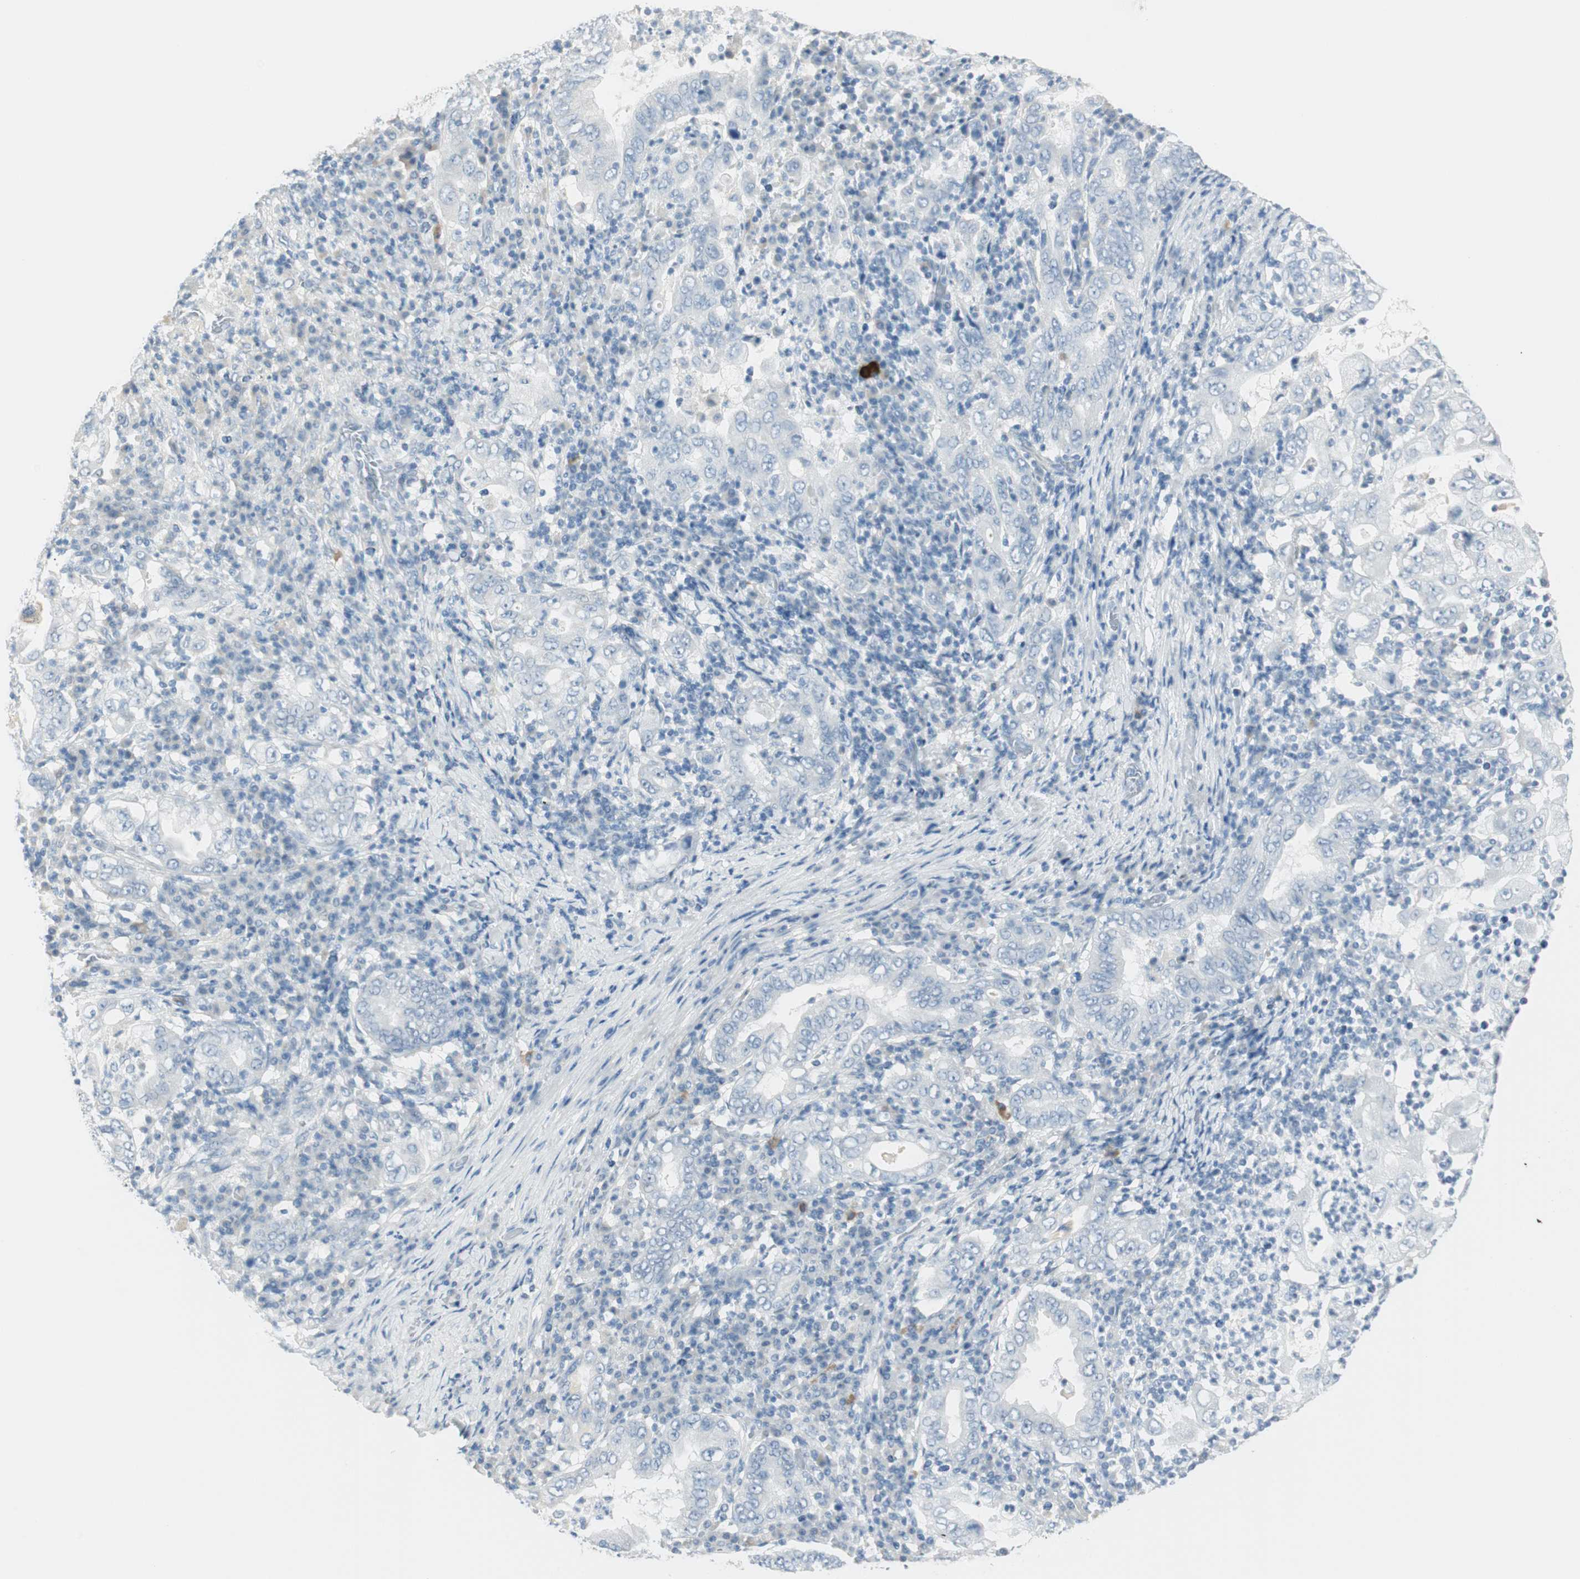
{"staining": {"intensity": "negative", "quantity": "none", "location": "none"}, "tissue": "stomach cancer", "cell_type": "Tumor cells", "image_type": "cancer", "snomed": [{"axis": "morphology", "description": "Normal tissue, NOS"}, {"axis": "morphology", "description": "Adenocarcinoma, NOS"}, {"axis": "topography", "description": "Esophagus"}, {"axis": "topography", "description": "Stomach, upper"}, {"axis": "topography", "description": "Peripheral nerve tissue"}], "caption": "Immunohistochemistry micrograph of human stomach cancer stained for a protein (brown), which shows no staining in tumor cells. Brightfield microscopy of immunohistochemistry stained with DAB (3,3'-diaminobenzidine) (brown) and hematoxylin (blue), captured at high magnification.", "gene": "MLLT10", "patient": {"sex": "male", "age": 62}}